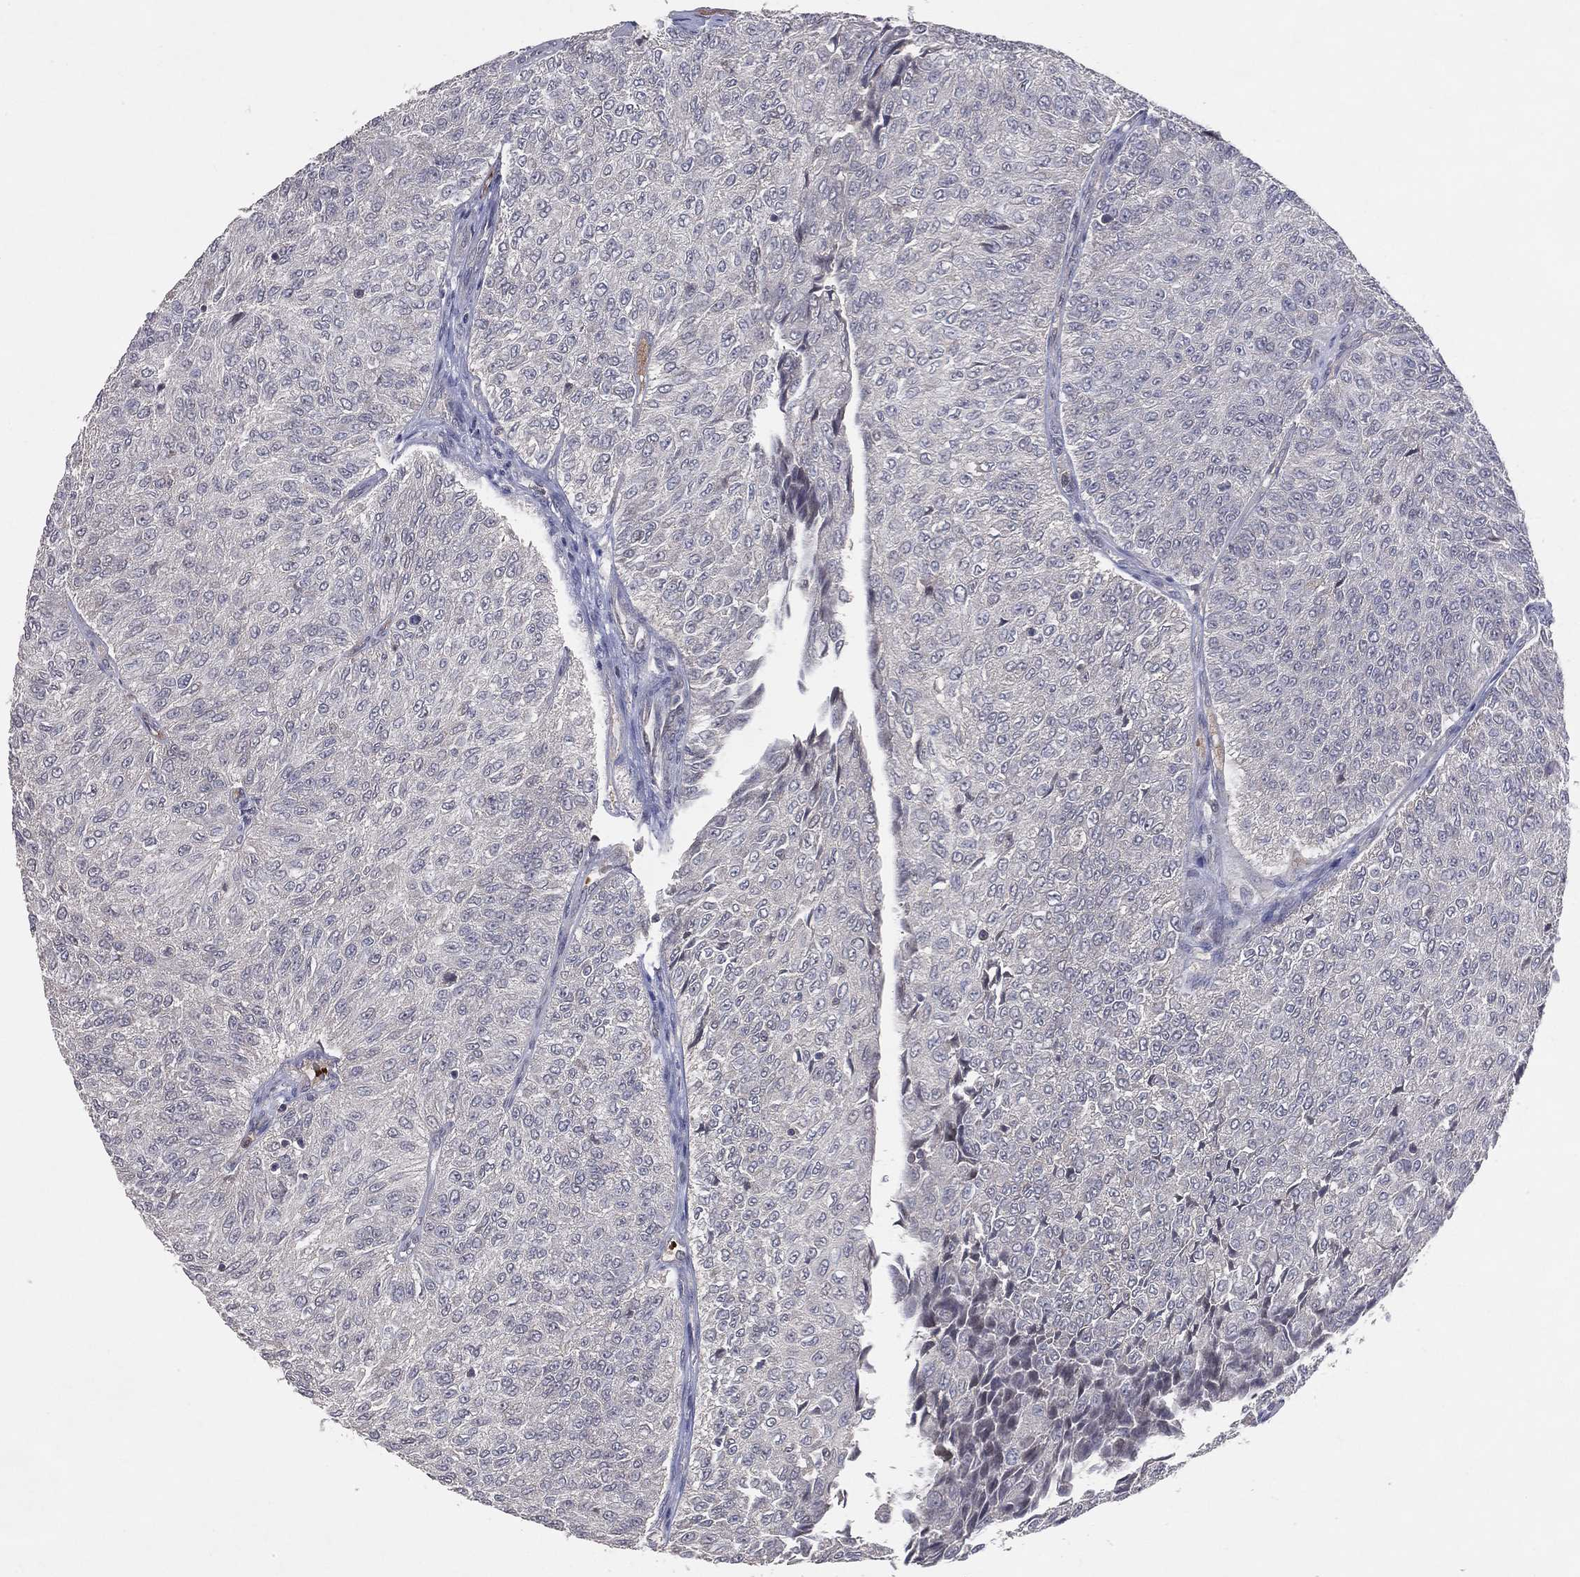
{"staining": {"intensity": "negative", "quantity": "none", "location": "none"}, "tissue": "urothelial cancer", "cell_type": "Tumor cells", "image_type": "cancer", "snomed": [{"axis": "morphology", "description": "Urothelial carcinoma, Low grade"}, {"axis": "topography", "description": "Urinary bladder"}], "caption": "IHC of human urothelial cancer displays no positivity in tumor cells.", "gene": "DNAH7", "patient": {"sex": "male", "age": 78}}